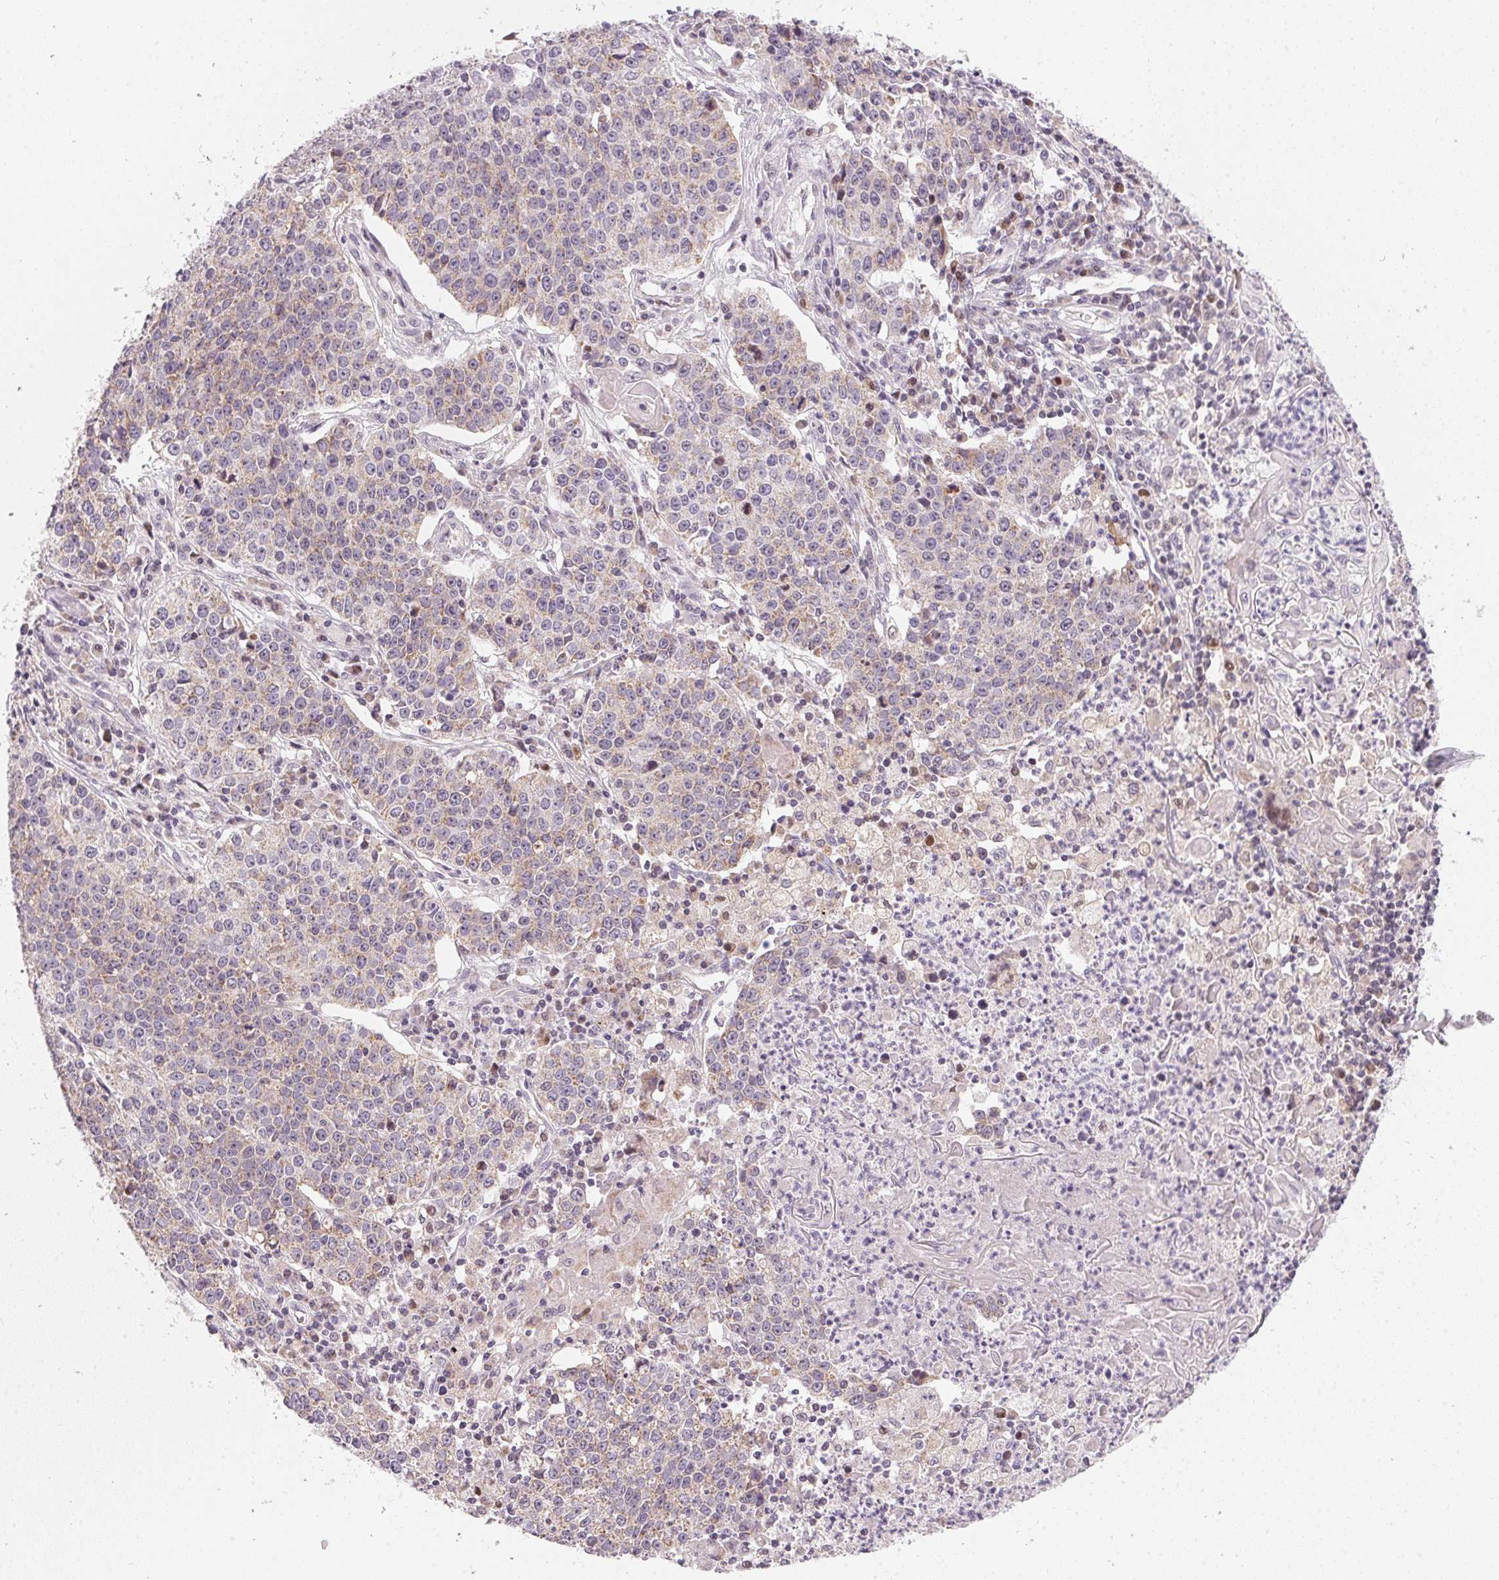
{"staining": {"intensity": "weak", "quantity": "<25%", "location": "cytoplasmic/membranous"}, "tissue": "lung cancer", "cell_type": "Tumor cells", "image_type": "cancer", "snomed": [{"axis": "morphology", "description": "Squamous cell carcinoma, NOS"}, {"axis": "morphology", "description": "Squamous cell carcinoma, metastatic, NOS"}, {"axis": "topography", "description": "Lung"}, {"axis": "topography", "description": "Pleura, NOS"}], "caption": "Tumor cells show no significant protein expression in lung cancer.", "gene": "COQ7", "patient": {"sex": "male", "age": 72}}